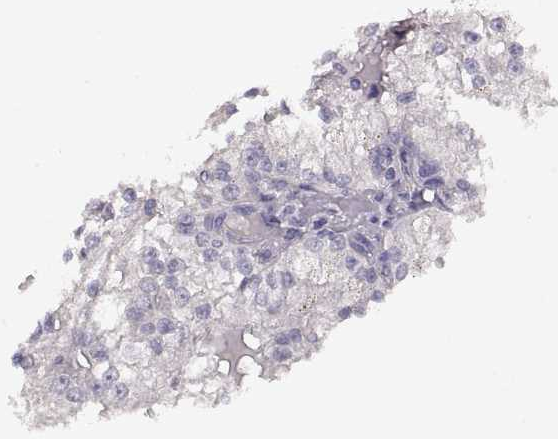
{"staining": {"intensity": "negative", "quantity": "none", "location": "none"}, "tissue": "renal cancer", "cell_type": "Tumor cells", "image_type": "cancer", "snomed": [{"axis": "morphology", "description": "Adenocarcinoma, NOS"}, {"axis": "topography", "description": "Kidney"}], "caption": "Immunohistochemistry of human adenocarcinoma (renal) displays no expression in tumor cells.", "gene": "LAMB3", "patient": {"sex": "male", "age": 36}}